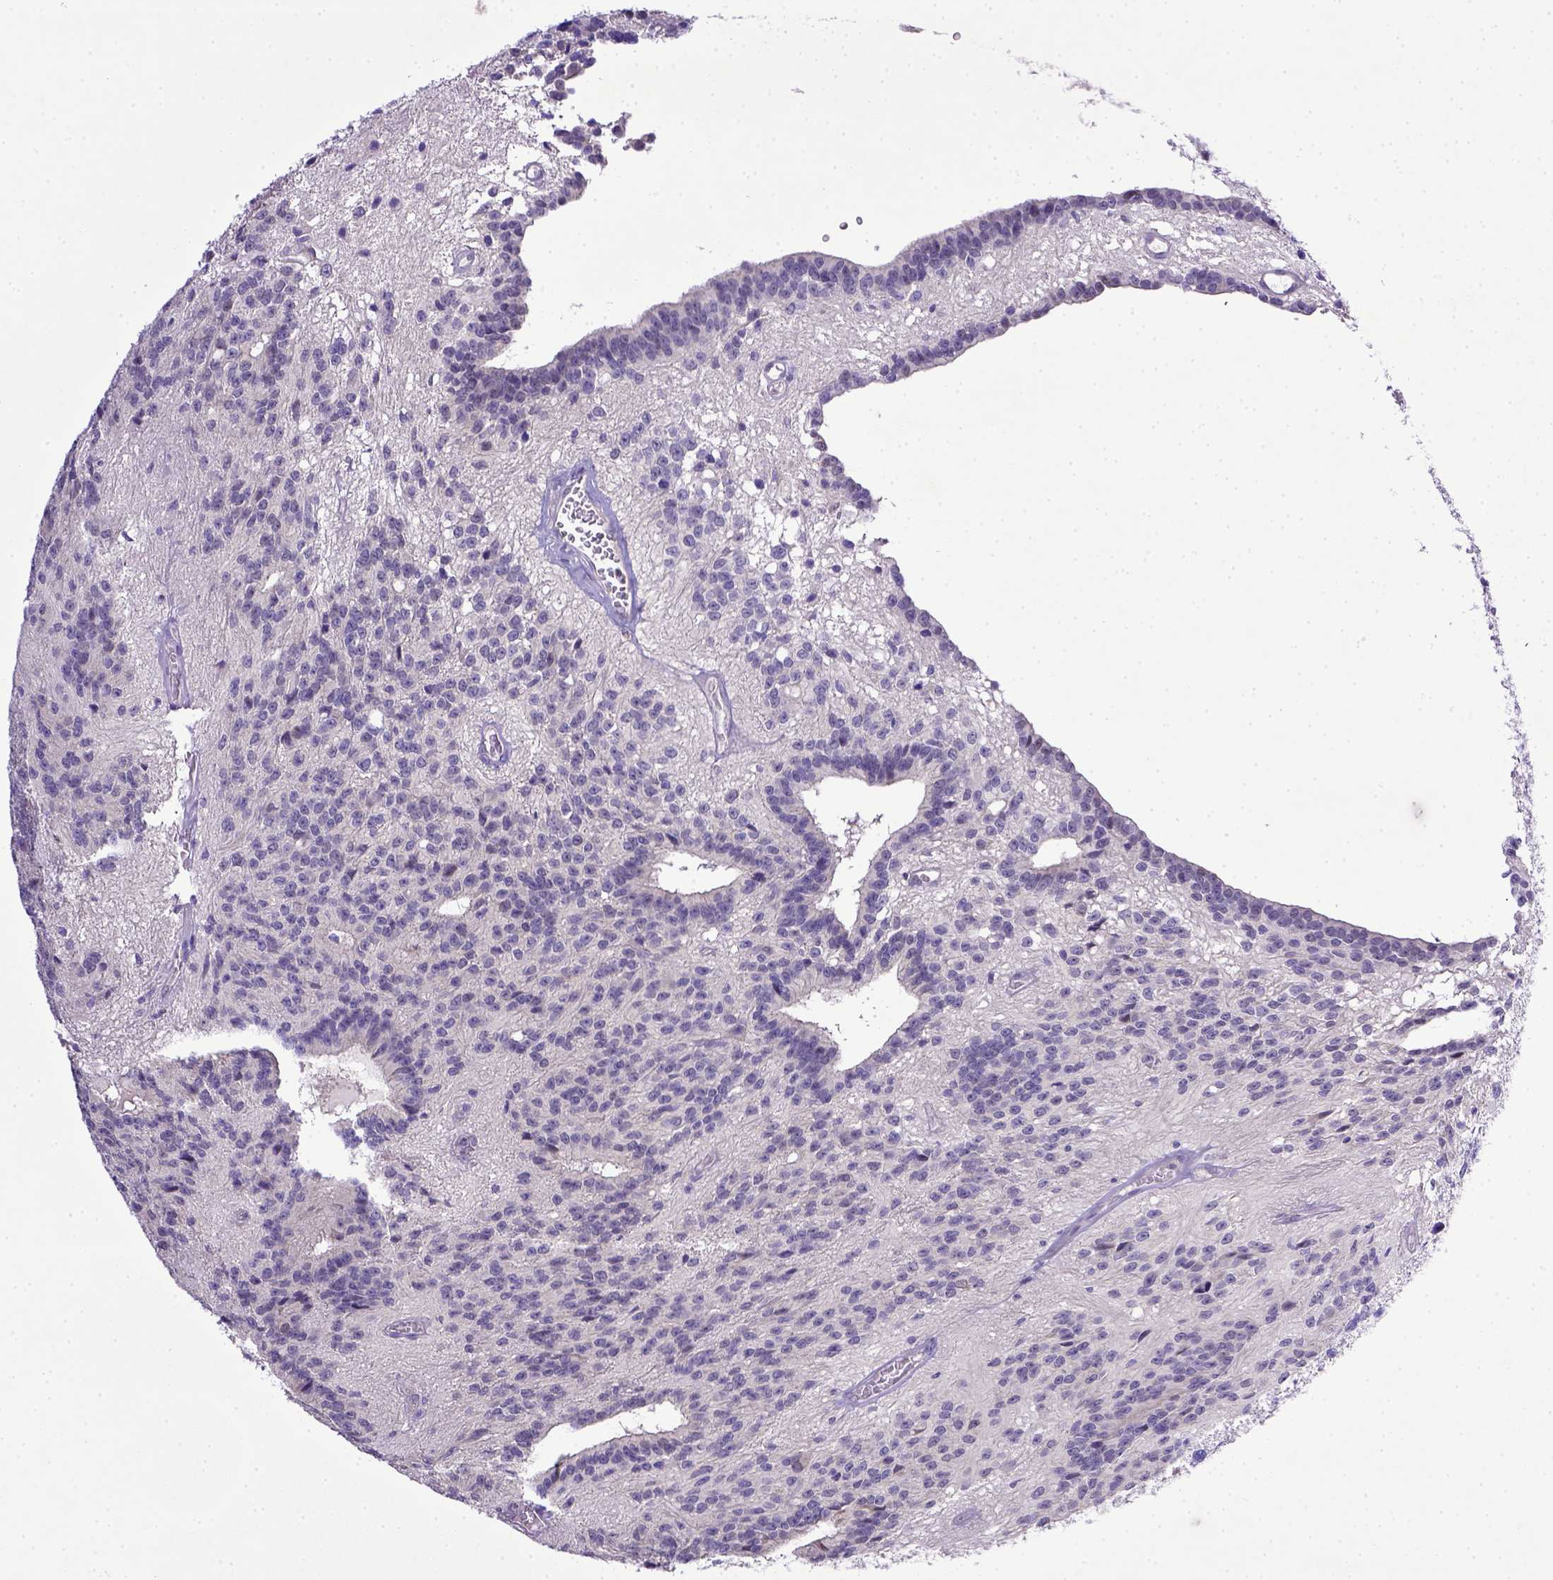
{"staining": {"intensity": "negative", "quantity": "none", "location": "none"}, "tissue": "glioma", "cell_type": "Tumor cells", "image_type": "cancer", "snomed": [{"axis": "morphology", "description": "Glioma, malignant, Low grade"}, {"axis": "topography", "description": "Brain"}], "caption": "Tumor cells are negative for protein expression in human glioma. Nuclei are stained in blue.", "gene": "CD40", "patient": {"sex": "male", "age": 31}}